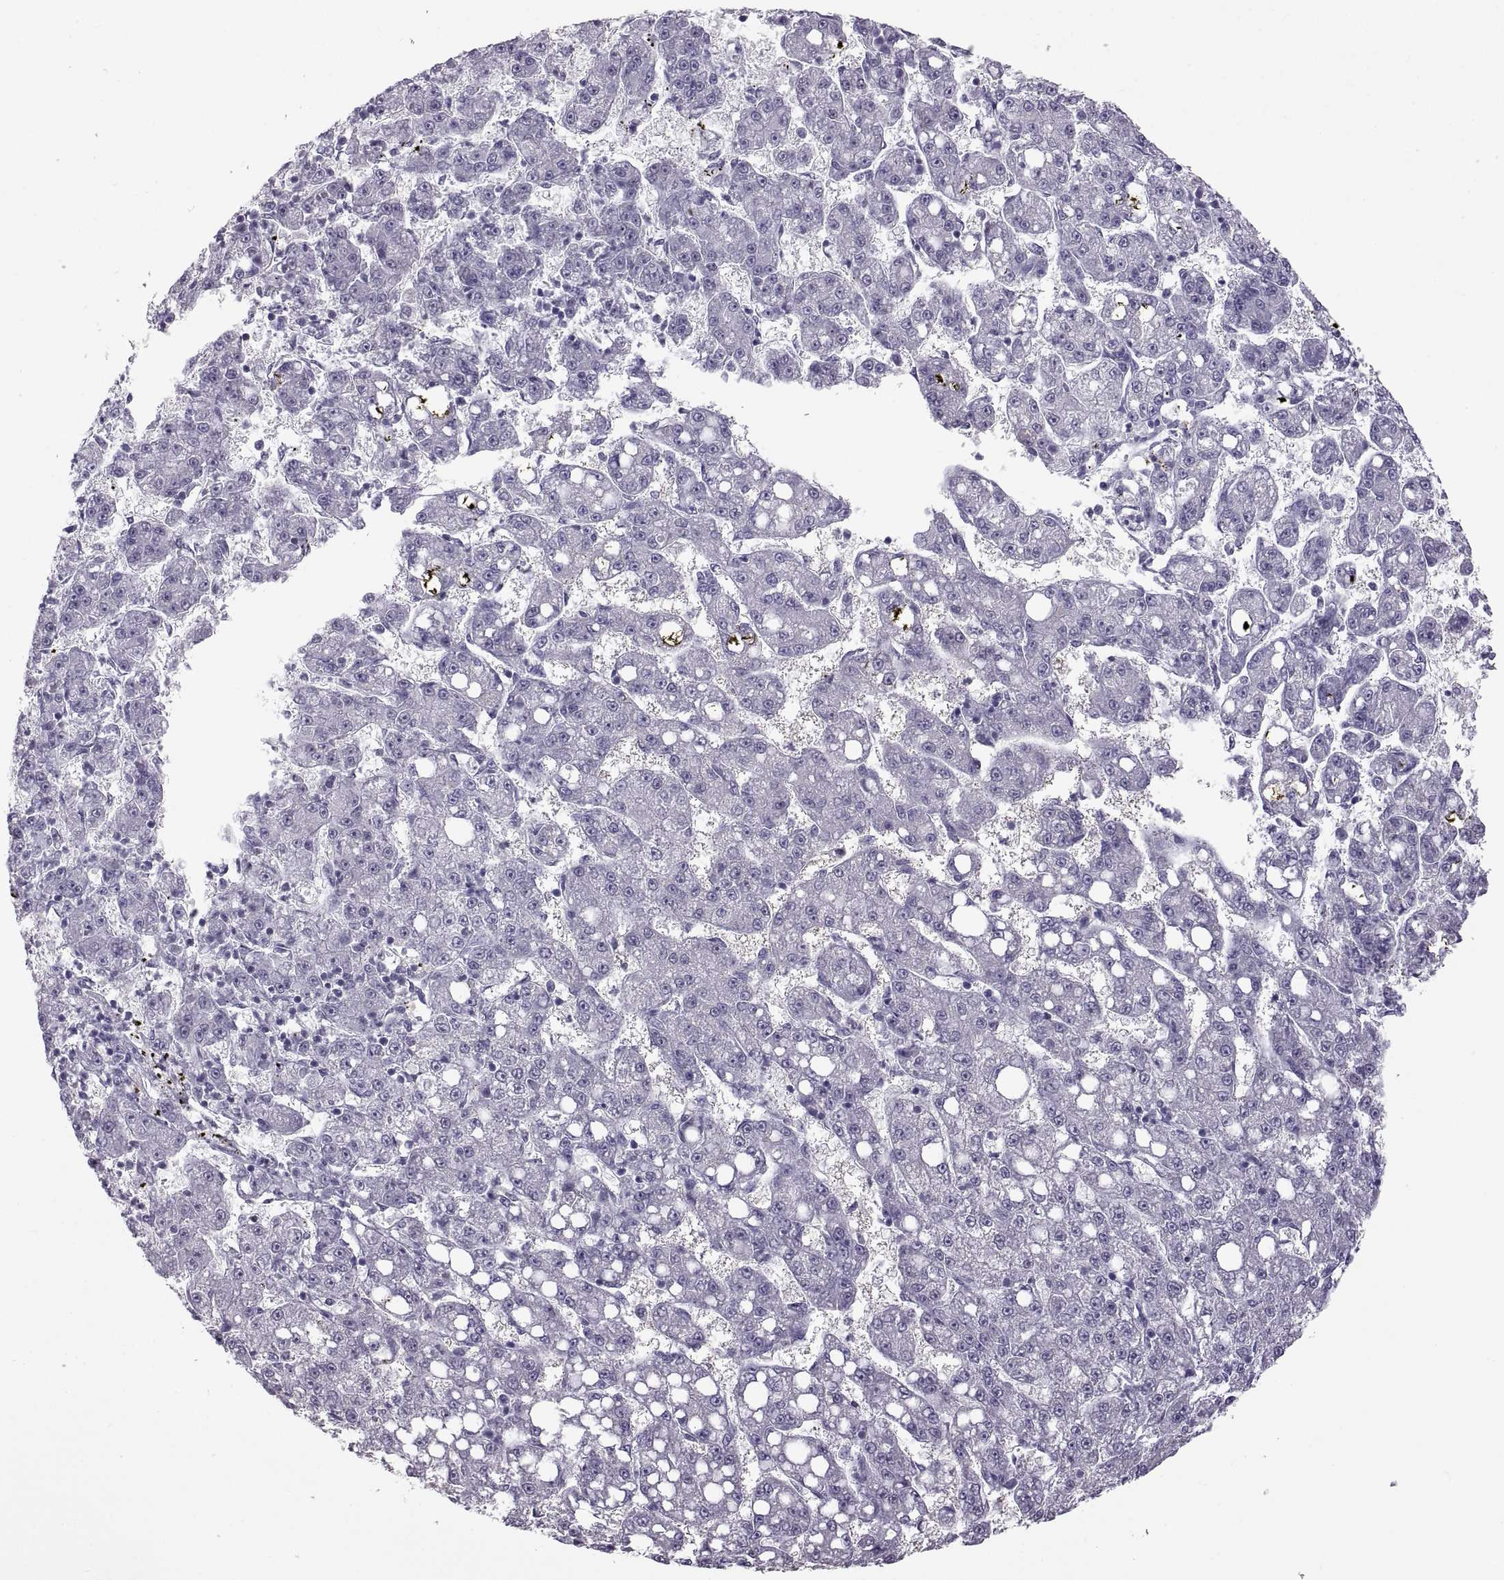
{"staining": {"intensity": "negative", "quantity": "none", "location": "none"}, "tissue": "liver cancer", "cell_type": "Tumor cells", "image_type": "cancer", "snomed": [{"axis": "morphology", "description": "Carcinoma, Hepatocellular, NOS"}, {"axis": "topography", "description": "Liver"}], "caption": "DAB immunohistochemical staining of human liver hepatocellular carcinoma displays no significant expression in tumor cells.", "gene": "RDM1", "patient": {"sex": "female", "age": 65}}